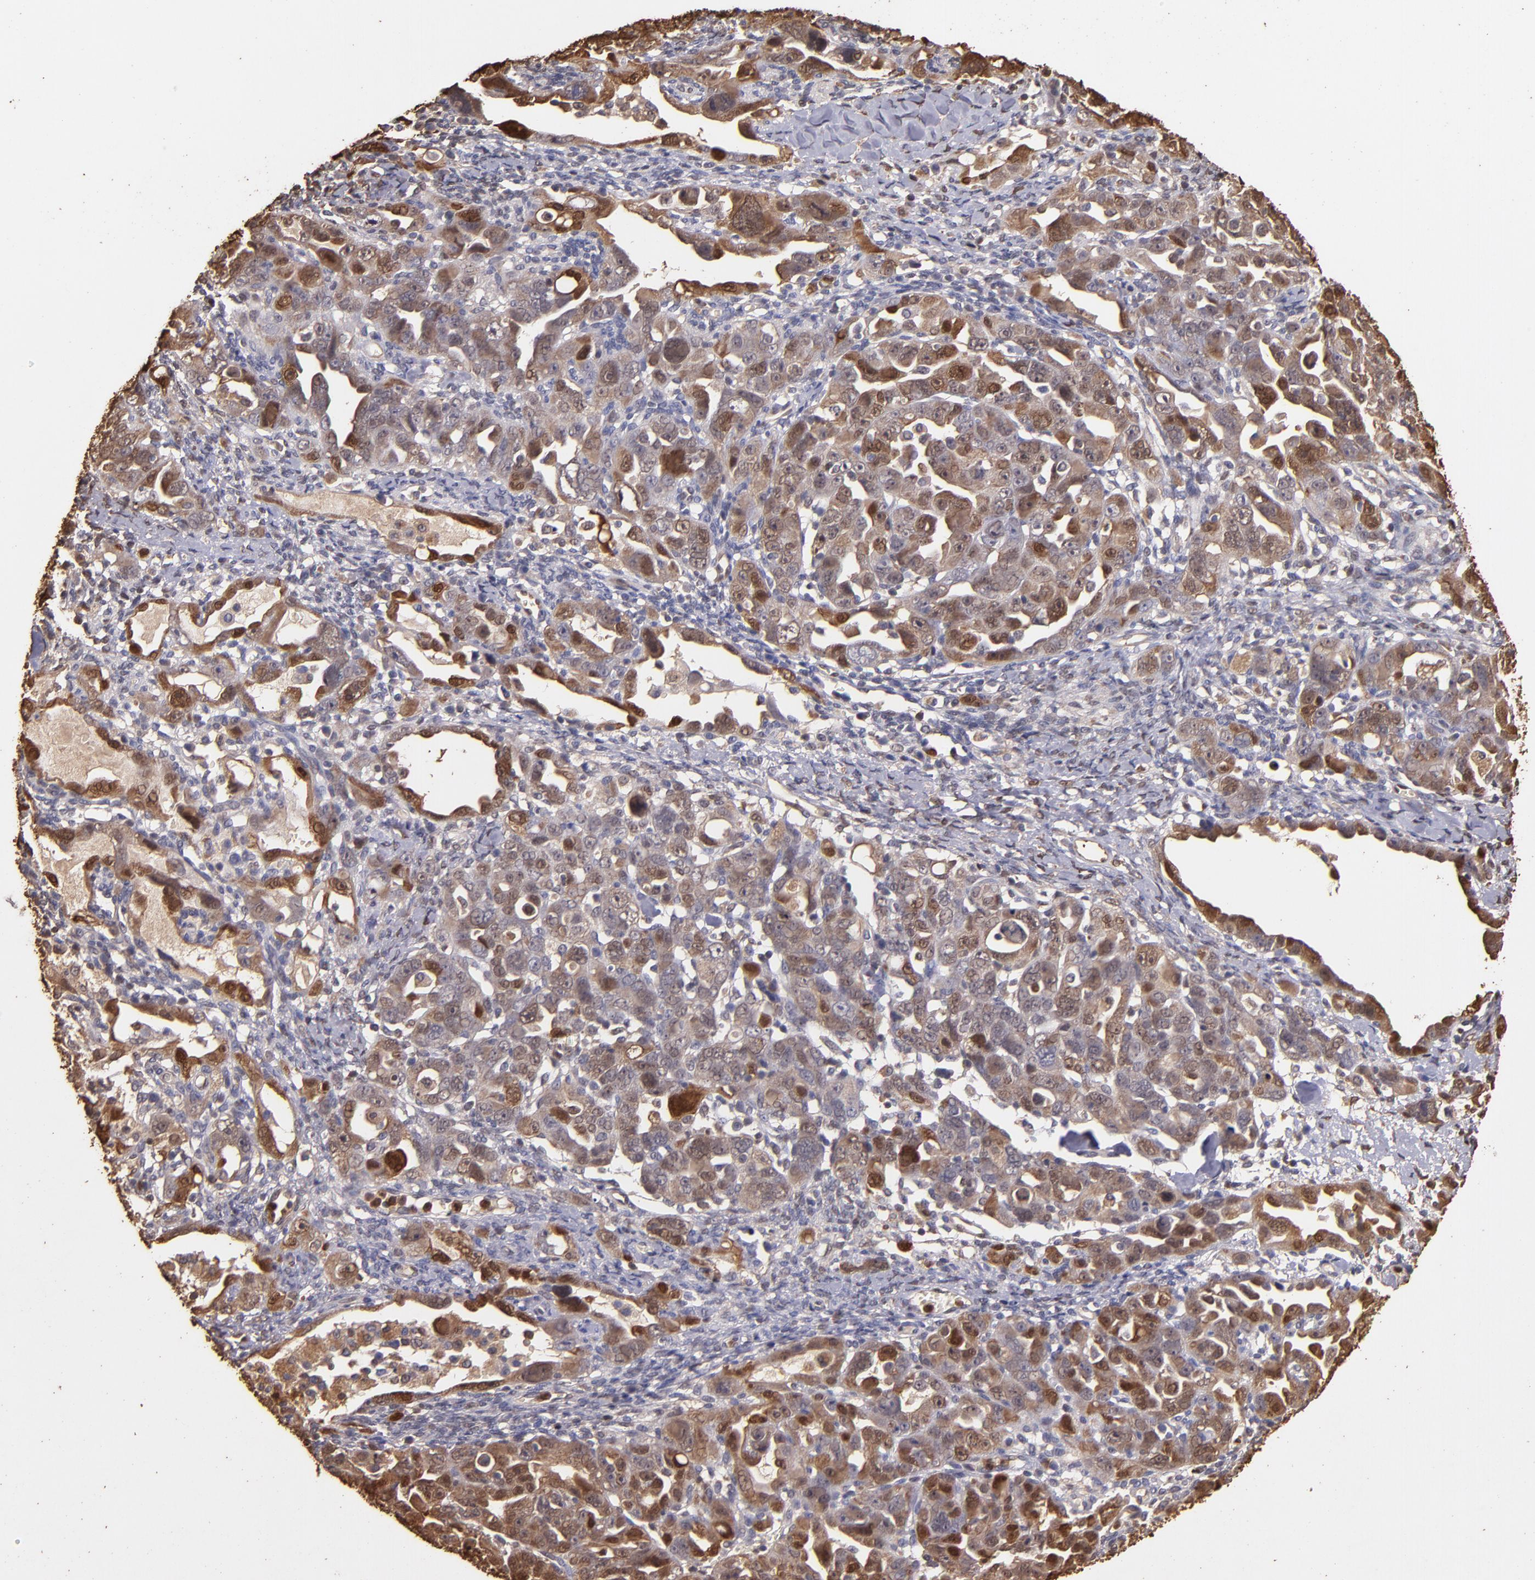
{"staining": {"intensity": "moderate", "quantity": ">75%", "location": "cytoplasmic/membranous,nuclear"}, "tissue": "ovarian cancer", "cell_type": "Tumor cells", "image_type": "cancer", "snomed": [{"axis": "morphology", "description": "Cystadenocarcinoma, serous, NOS"}, {"axis": "topography", "description": "Ovary"}], "caption": "DAB immunohistochemical staining of ovarian cancer reveals moderate cytoplasmic/membranous and nuclear protein staining in approximately >75% of tumor cells. (DAB IHC with brightfield microscopy, high magnification).", "gene": "S100A6", "patient": {"sex": "female", "age": 66}}